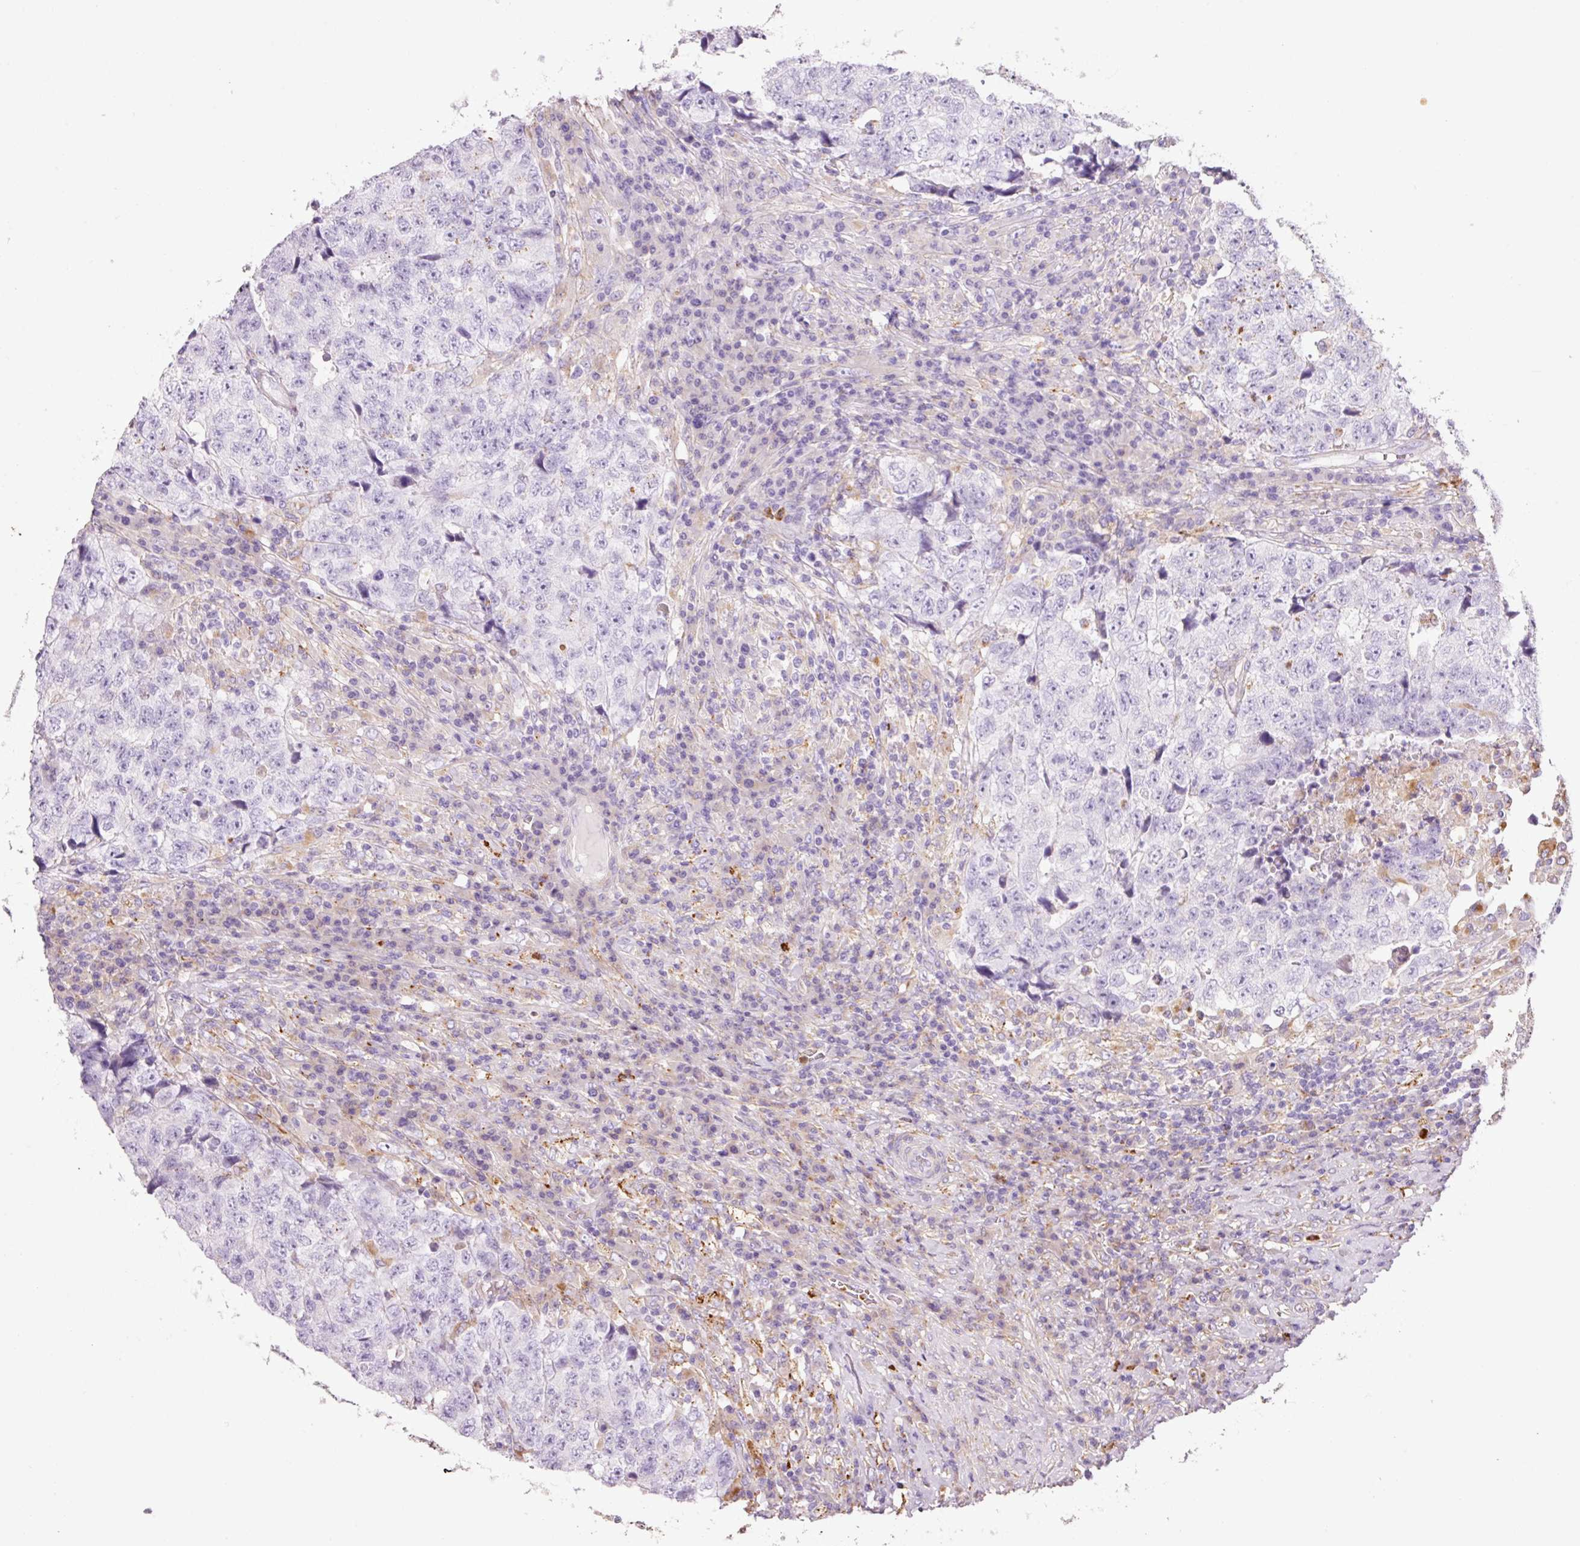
{"staining": {"intensity": "negative", "quantity": "none", "location": "none"}, "tissue": "testis cancer", "cell_type": "Tumor cells", "image_type": "cancer", "snomed": [{"axis": "morphology", "description": "Necrosis, NOS"}, {"axis": "morphology", "description": "Carcinoma, Embryonal, NOS"}, {"axis": "topography", "description": "Testis"}], "caption": "Immunohistochemistry micrograph of human testis cancer (embryonal carcinoma) stained for a protein (brown), which shows no staining in tumor cells.", "gene": "TMC8", "patient": {"sex": "male", "age": 19}}